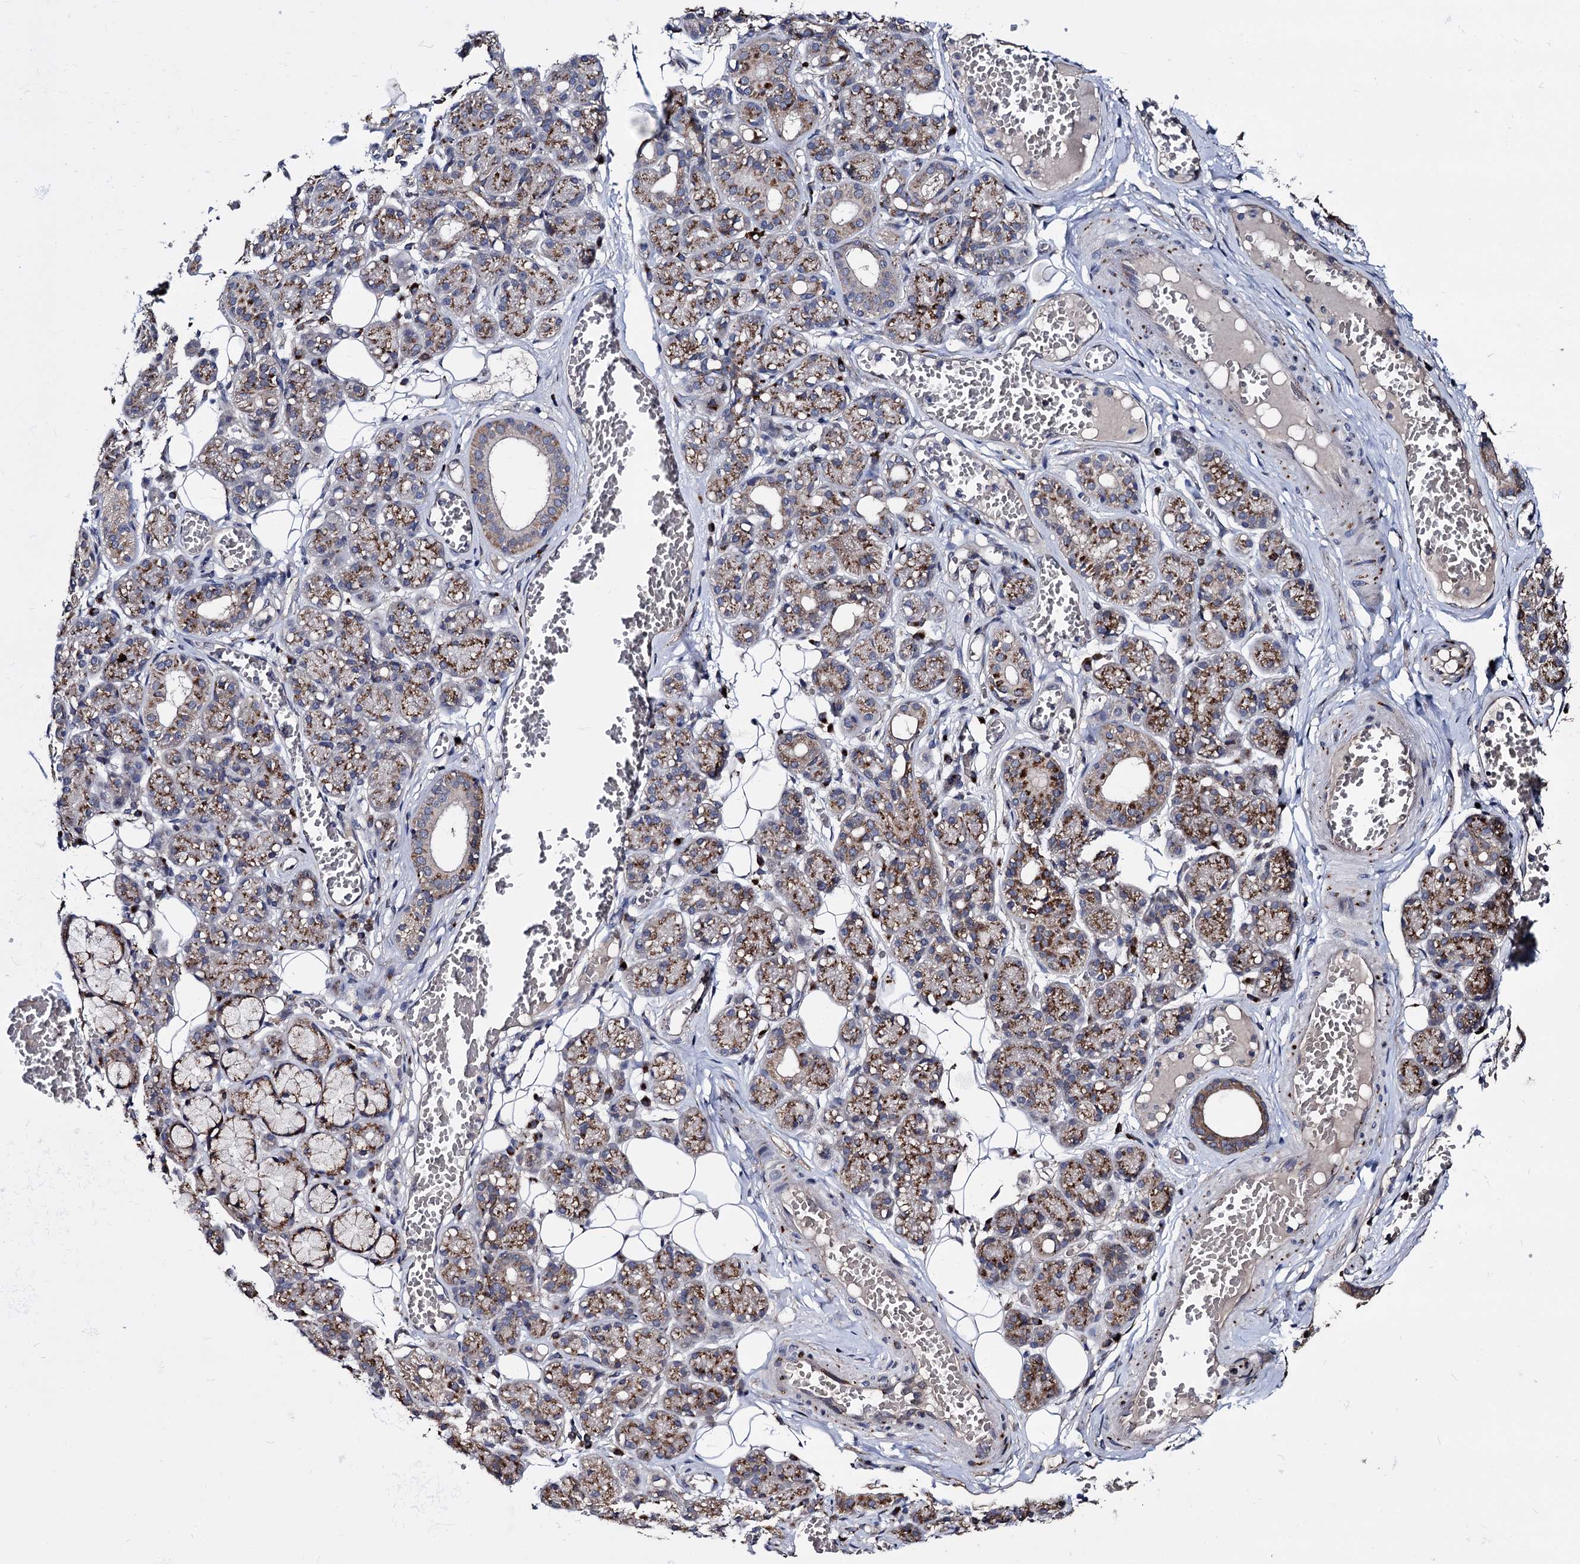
{"staining": {"intensity": "moderate", "quantity": ">75%", "location": "cytoplasmic/membranous"}, "tissue": "salivary gland", "cell_type": "Glandular cells", "image_type": "normal", "snomed": [{"axis": "morphology", "description": "Normal tissue, NOS"}, {"axis": "topography", "description": "Salivary gland"}], "caption": "Protein expression analysis of normal salivary gland reveals moderate cytoplasmic/membranous expression in about >75% of glandular cells. Using DAB (3,3'-diaminobenzidine) (brown) and hematoxylin (blue) stains, captured at high magnification using brightfield microscopy.", "gene": "SMAGP", "patient": {"sex": "male", "age": 63}}